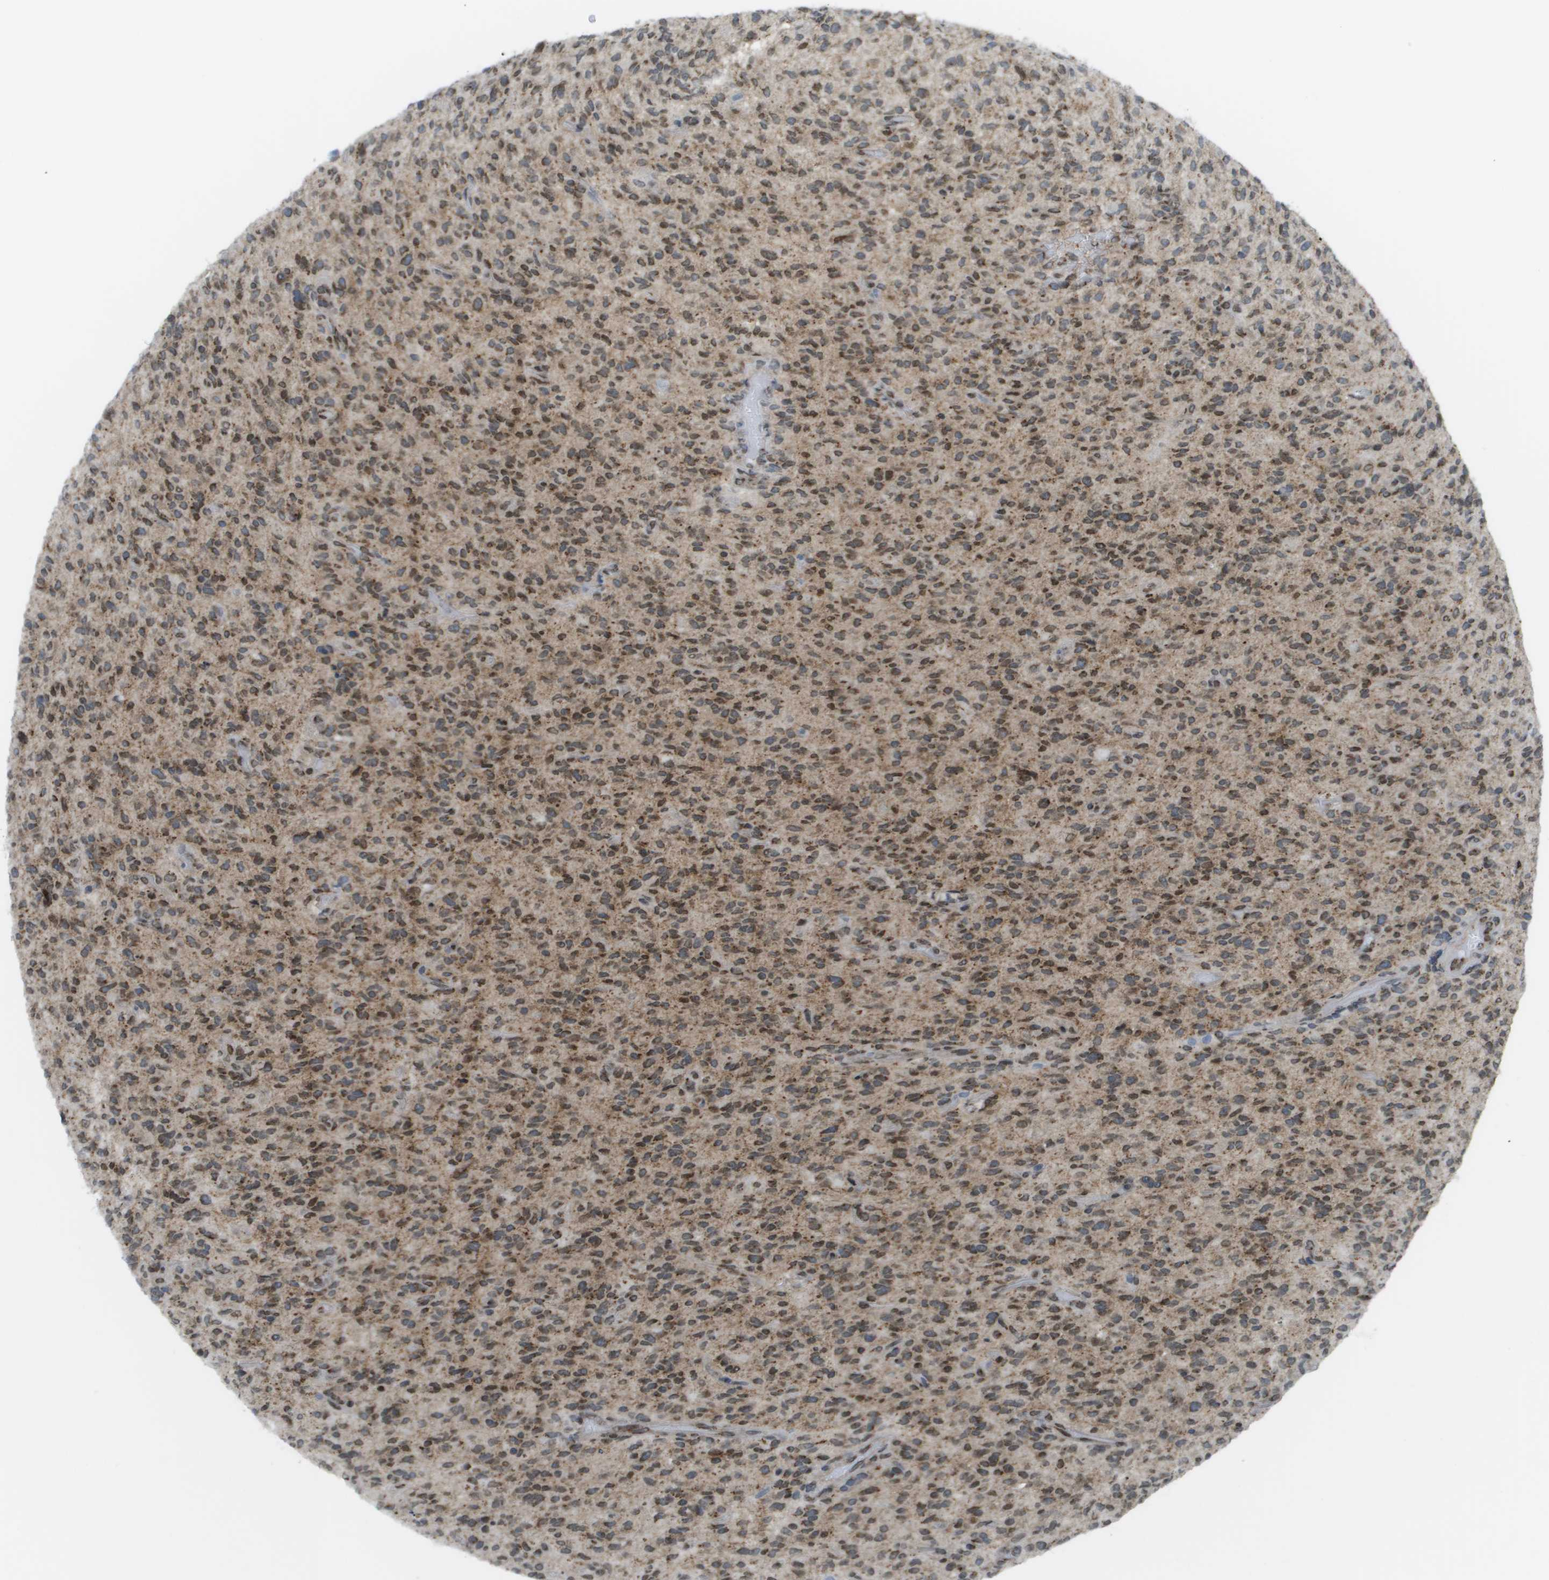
{"staining": {"intensity": "moderate", "quantity": ">75%", "location": "cytoplasmic/membranous,nuclear"}, "tissue": "glioma", "cell_type": "Tumor cells", "image_type": "cancer", "snomed": [{"axis": "morphology", "description": "Glioma, malignant, High grade"}, {"axis": "topography", "description": "Brain"}], "caption": "Protein staining shows moderate cytoplasmic/membranous and nuclear expression in approximately >75% of tumor cells in malignant glioma (high-grade). The staining was performed using DAB to visualize the protein expression in brown, while the nuclei were stained in blue with hematoxylin (Magnification: 20x).", "gene": "EVC", "patient": {"sex": "male", "age": 71}}